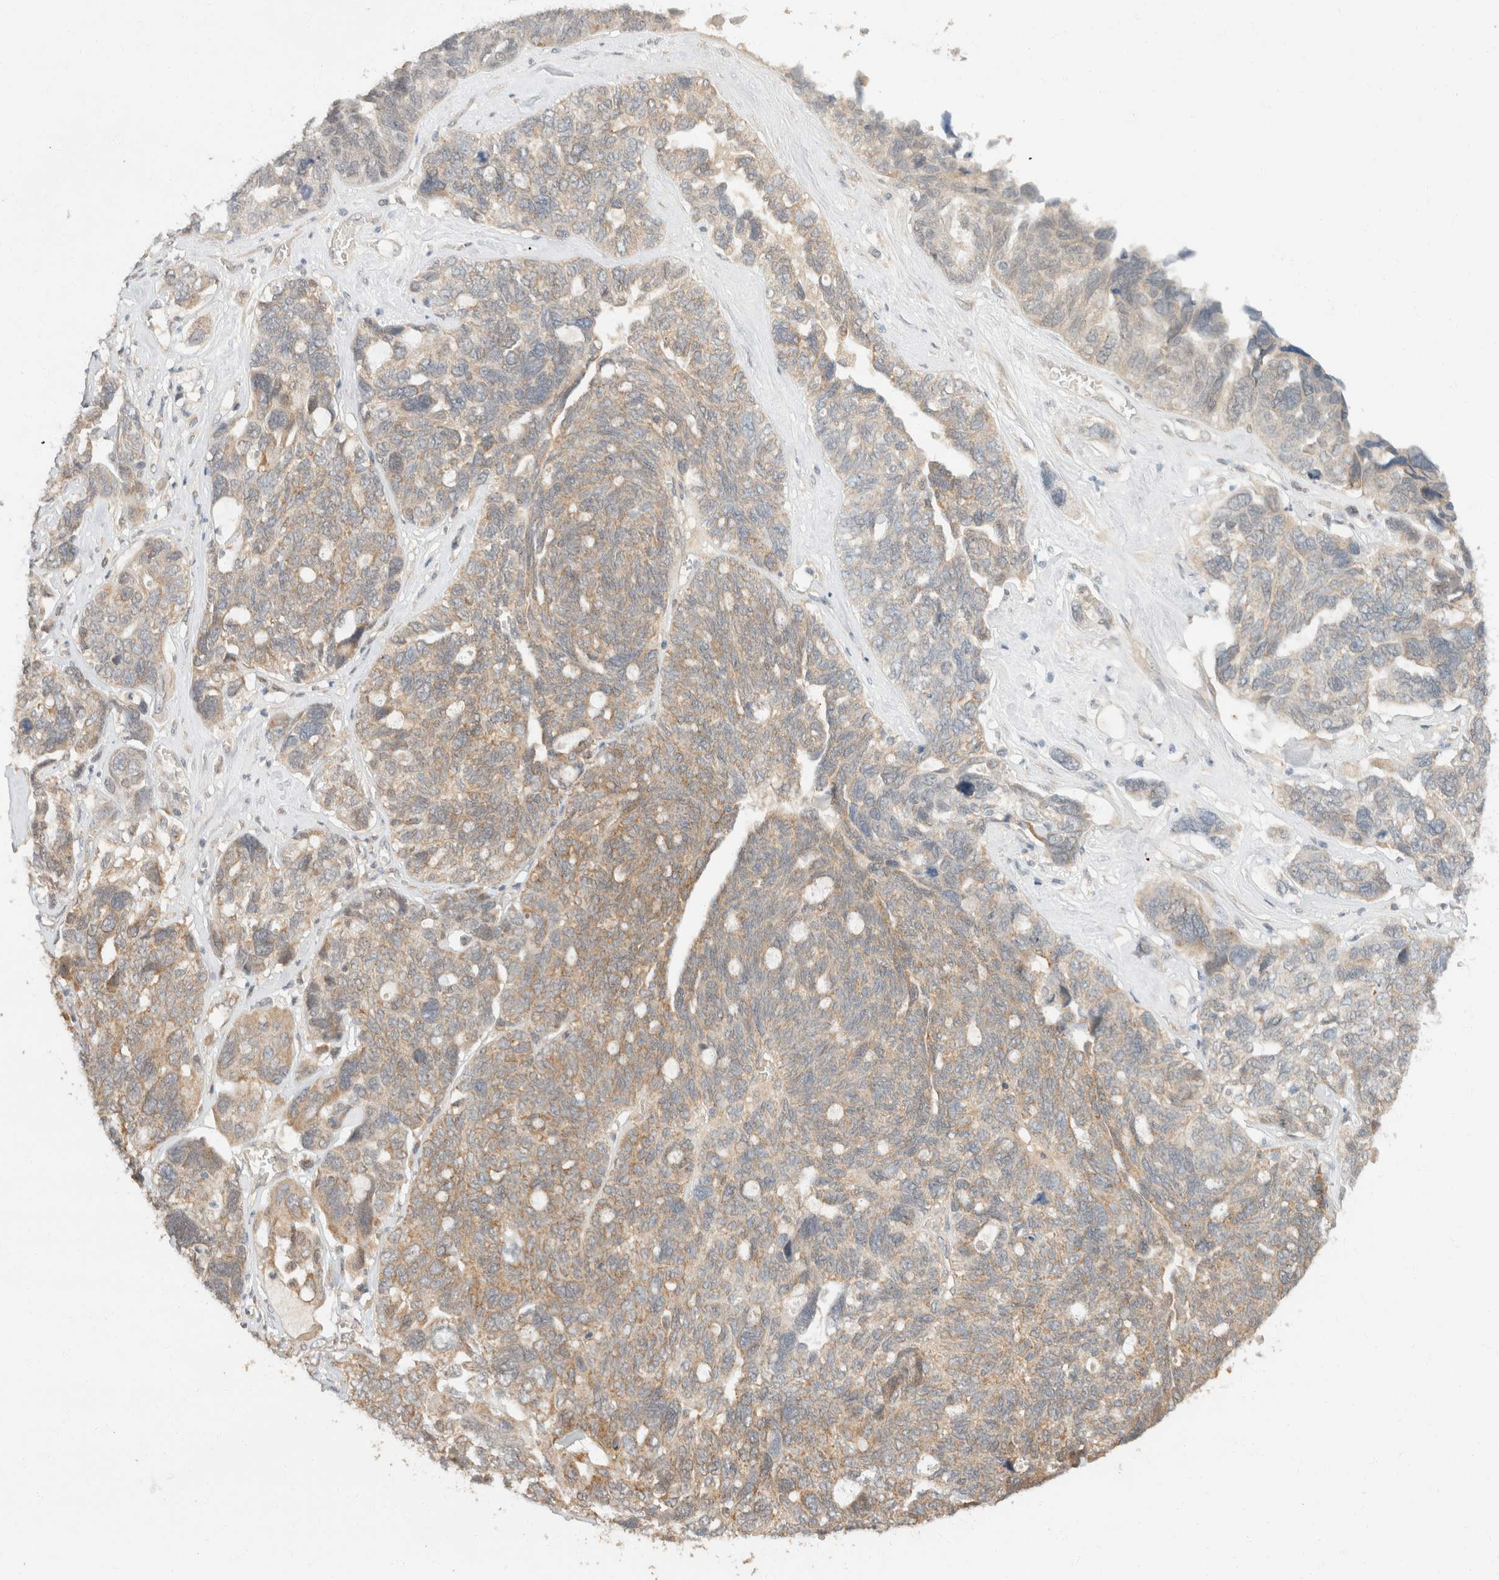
{"staining": {"intensity": "moderate", "quantity": "25%-75%", "location": "cytoplasmic/membranous"}, "tissue": "ovarian cancer", "cell_type": "Tumor cells", "image_type": "cancer", "snomed": [{"axis": "morphology", "description": "Cystadenocarcinoma, serous, NOS"}, {"axis": "topography", "description": "Ovary"}], "caption": "A brown stain highlights moderate cytoplasmic/membranous staining of a protein in ovarian cancer (serous cystadenocarcinoma) tumor cells. (DAB IHC with brightfield microscopy, high magnification).", "gene": "TACC1", "patient": {"sex": "female", "age": 79}}